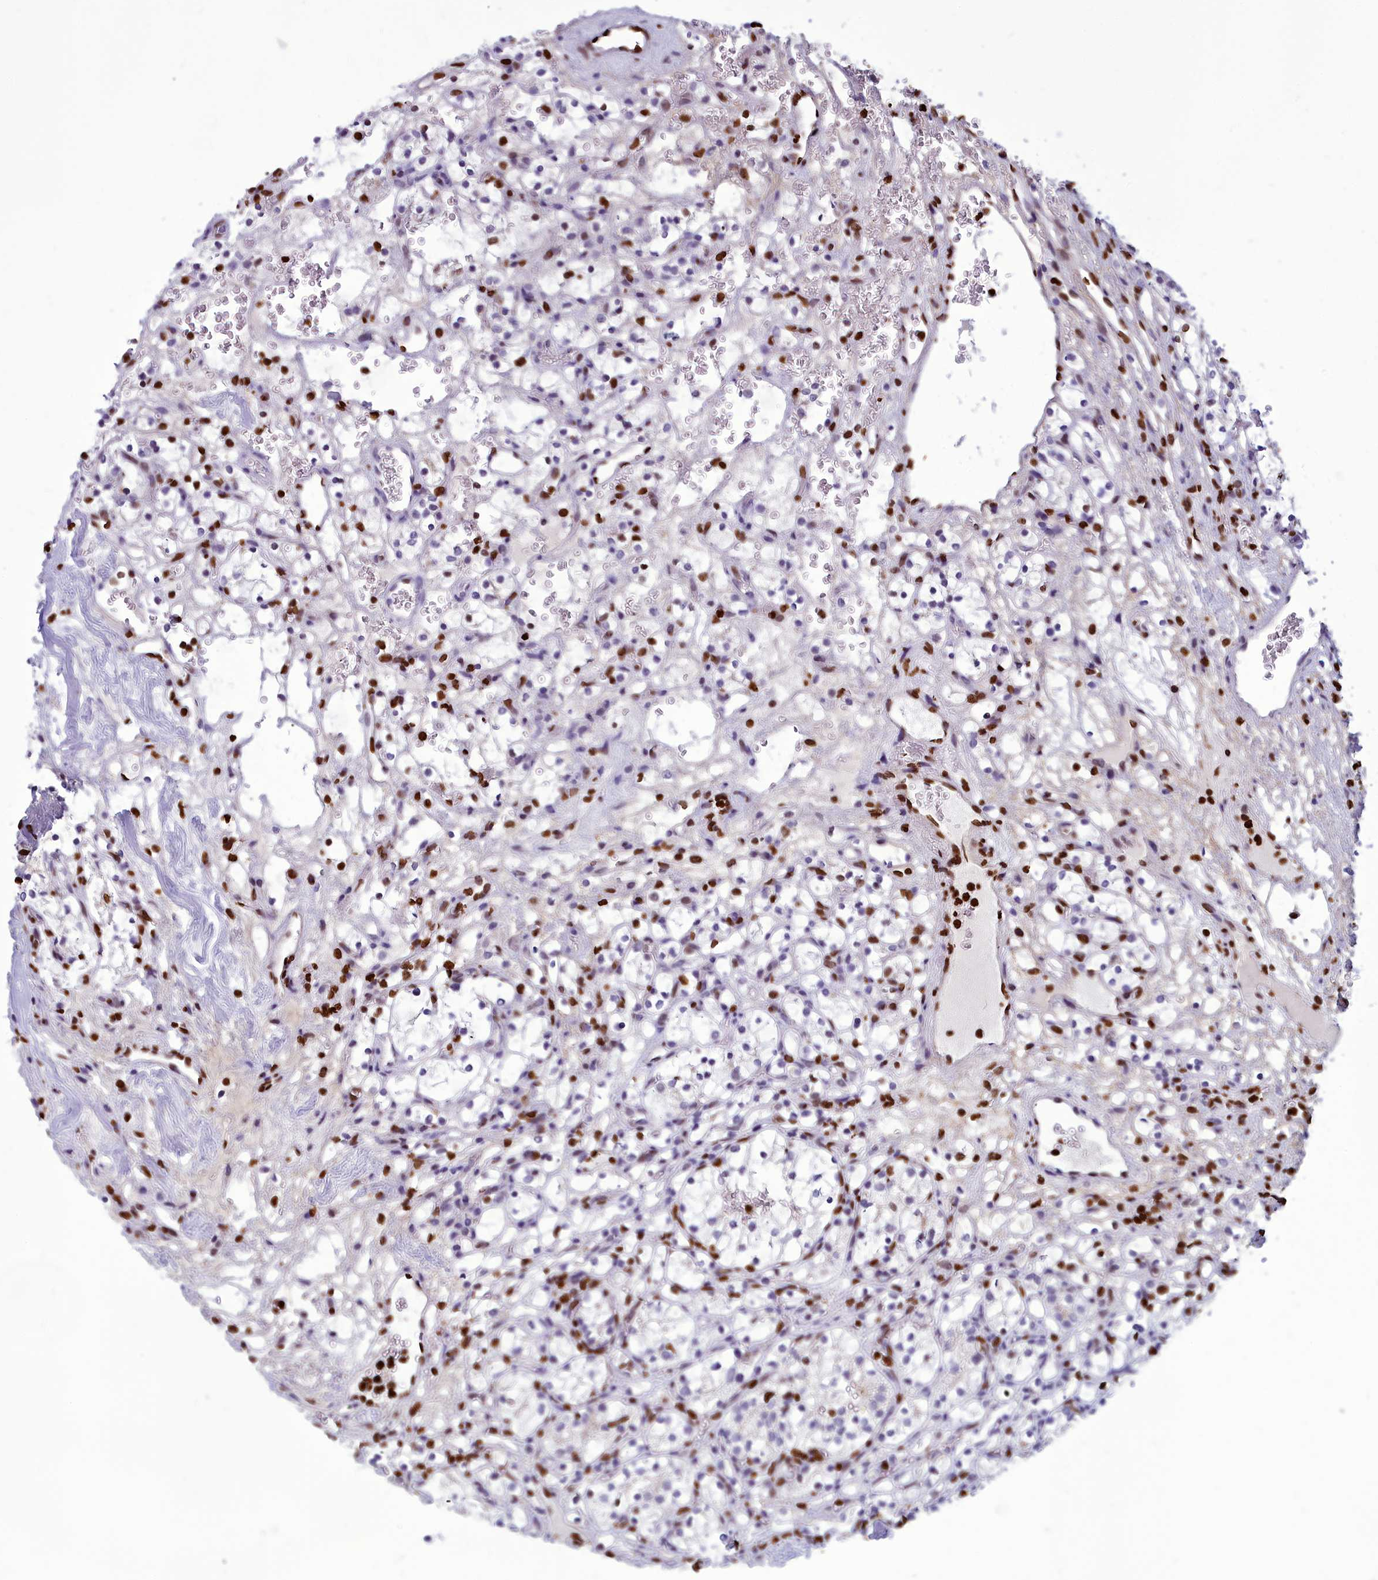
{"staining": {"intensity": "negative", "quantity": "none", "location": "none"}, "tissue": "renal cancer", "cell_type": "Tumor cells", "image_type": "cancer", "snomed": [{"axis": "morphology", "description": "Adenocarcinoma, NOS"}, {"axis": "topography", "description": "Kidney"}], "caption": "This is an immunohistochemistry micrograph of renal cancer. There is no expression in tumor cells.", "gene": "AKAP17A", "patient": {"sex": "female", "age": 69}}